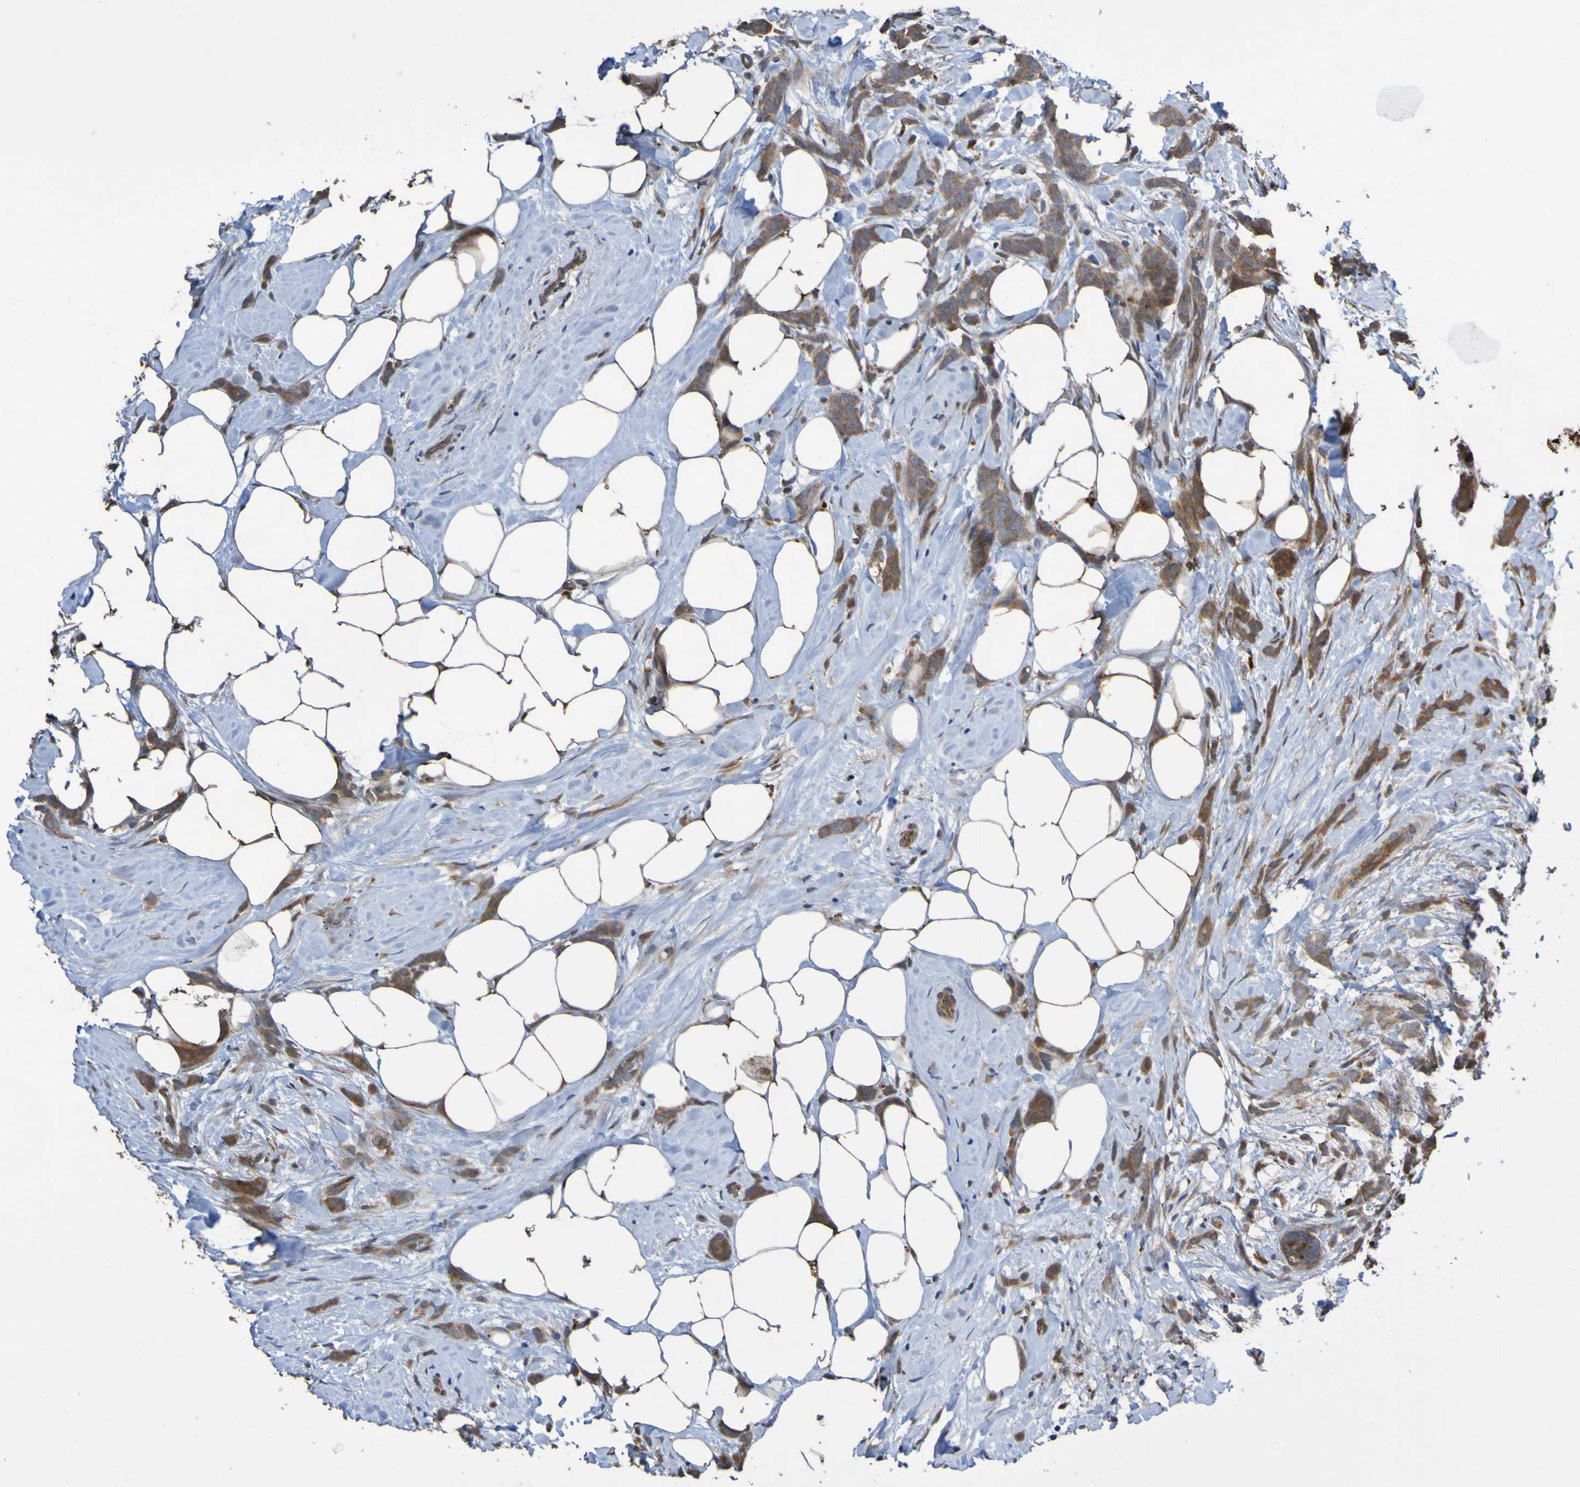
{"staining": {"intensity": "moderate", "quantity": ">75%", "location": "cytoplasmic/membranous"}, "tissue": "breast cancer", "cell_type": "Tumor cells", "image_type": "cancer", "snomed": [{"axis": "morphology", "description": "Lobular carcinoma, in situ"}, {"axis": "morphology", "description": "Lobular carcinoma"}, {"axis": "topography", "description": "Breast"}], "caption": "Tumor cells exhibit moderate cytoplasmic/membranous staining in about >75% of cells in breast lobular carcinoma in situ.", "gene": "UCN", "patient": {"sex": "female", "age": 41}}